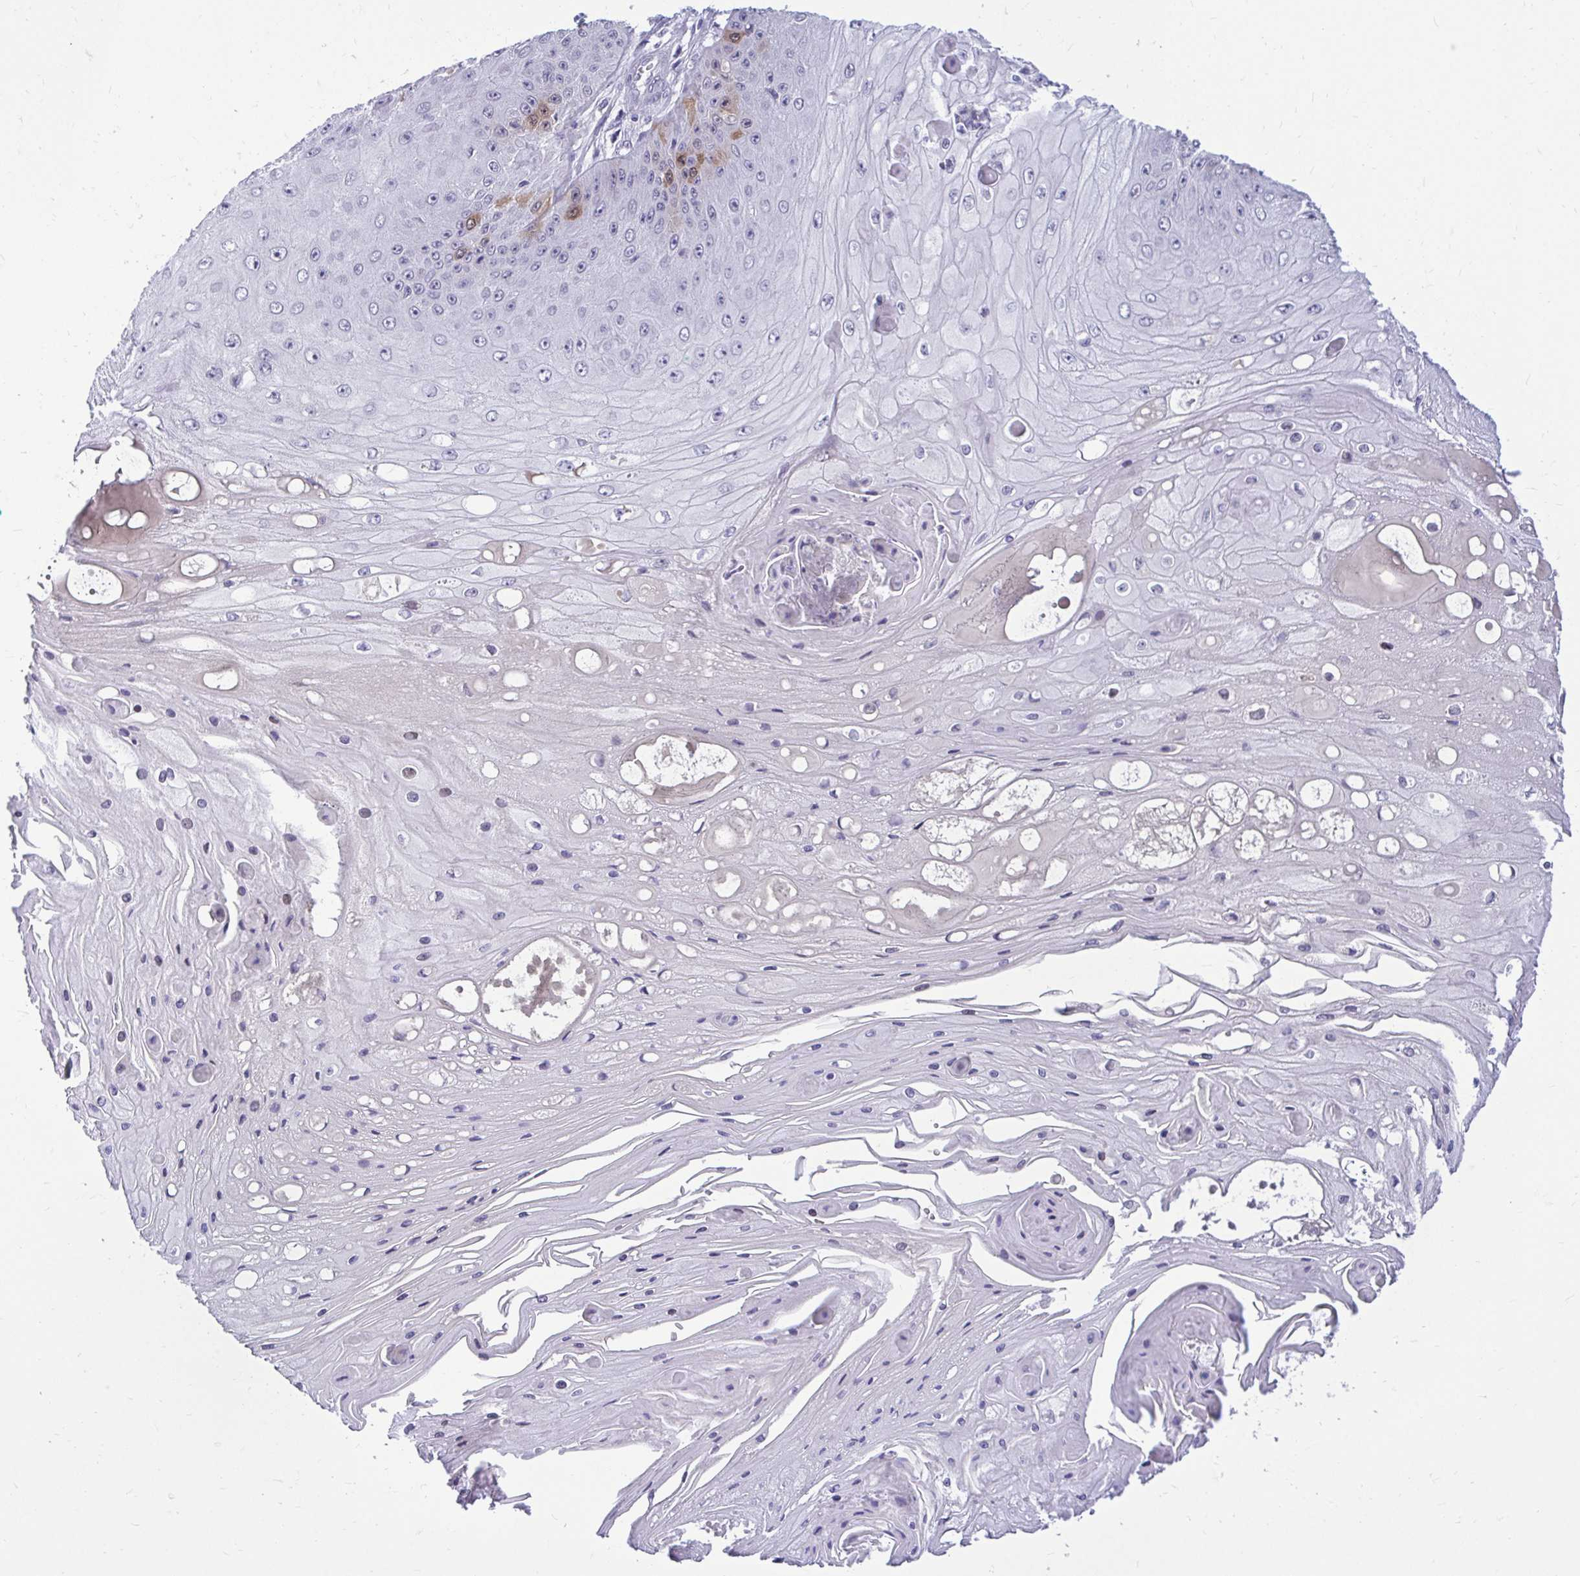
{"staining": {"intensity": "weak", "quantity": "<25%", "location": "cytoplasmic/membranous"}, "tissue": "skin cancer", "cell_type": "Tumor cells", "image_type": "cancer", "snomed": [{"axis": "morphology", "description": "Squamous cell carcinoma, NOS"}, {"axis": "topography", "description": "Skin"}], "caption": "Immunohistochemical staining of skin cancer demonstrates no significant staining in tumor cells.", "gene": "CDC20", "patient": {"sex": "male", "age": 70}}